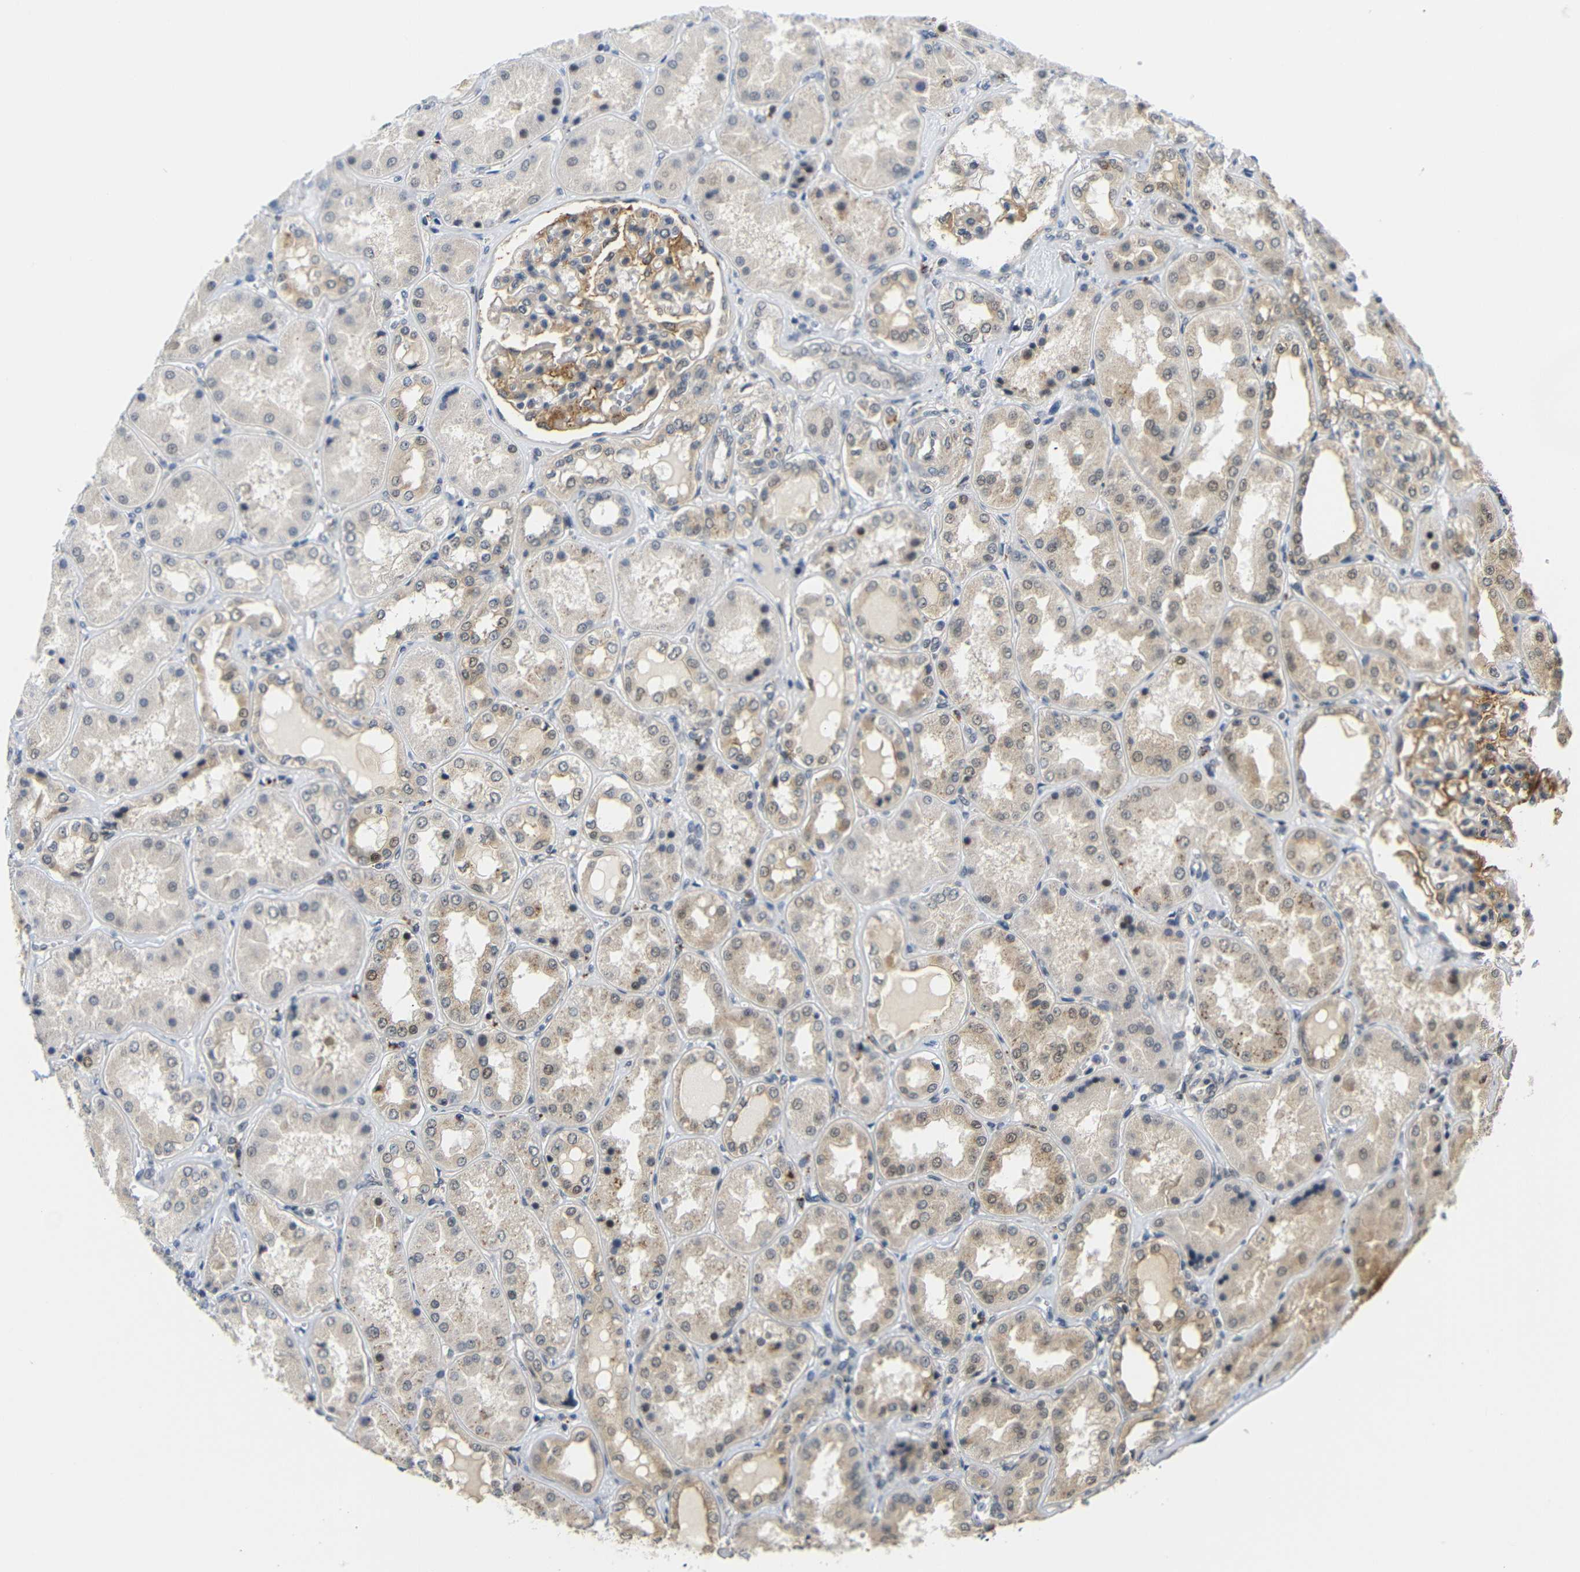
{"staining": {"intensity": "weak", "quantity": ">75%", "location": "cytoplasmic/membranous"}, "tissue": "kidney", "cell_type": "Cells in glomeruli", "image_type": "normal", "snomed": [{"axis": "morphology", "description": "Normal tissue, NOS"}, {"axis": "topography", "description": "Kidney"}], "caption": "Immunohistochemistry photomicrograph of normal kidney stained for a protein (brown), which demonstrates low levels of weak cytoplasmic/membranous positivity in about >75% of cells in glomeruli.", "gene": "GJA5", "patient": {"sex": "female", "age": 56}}